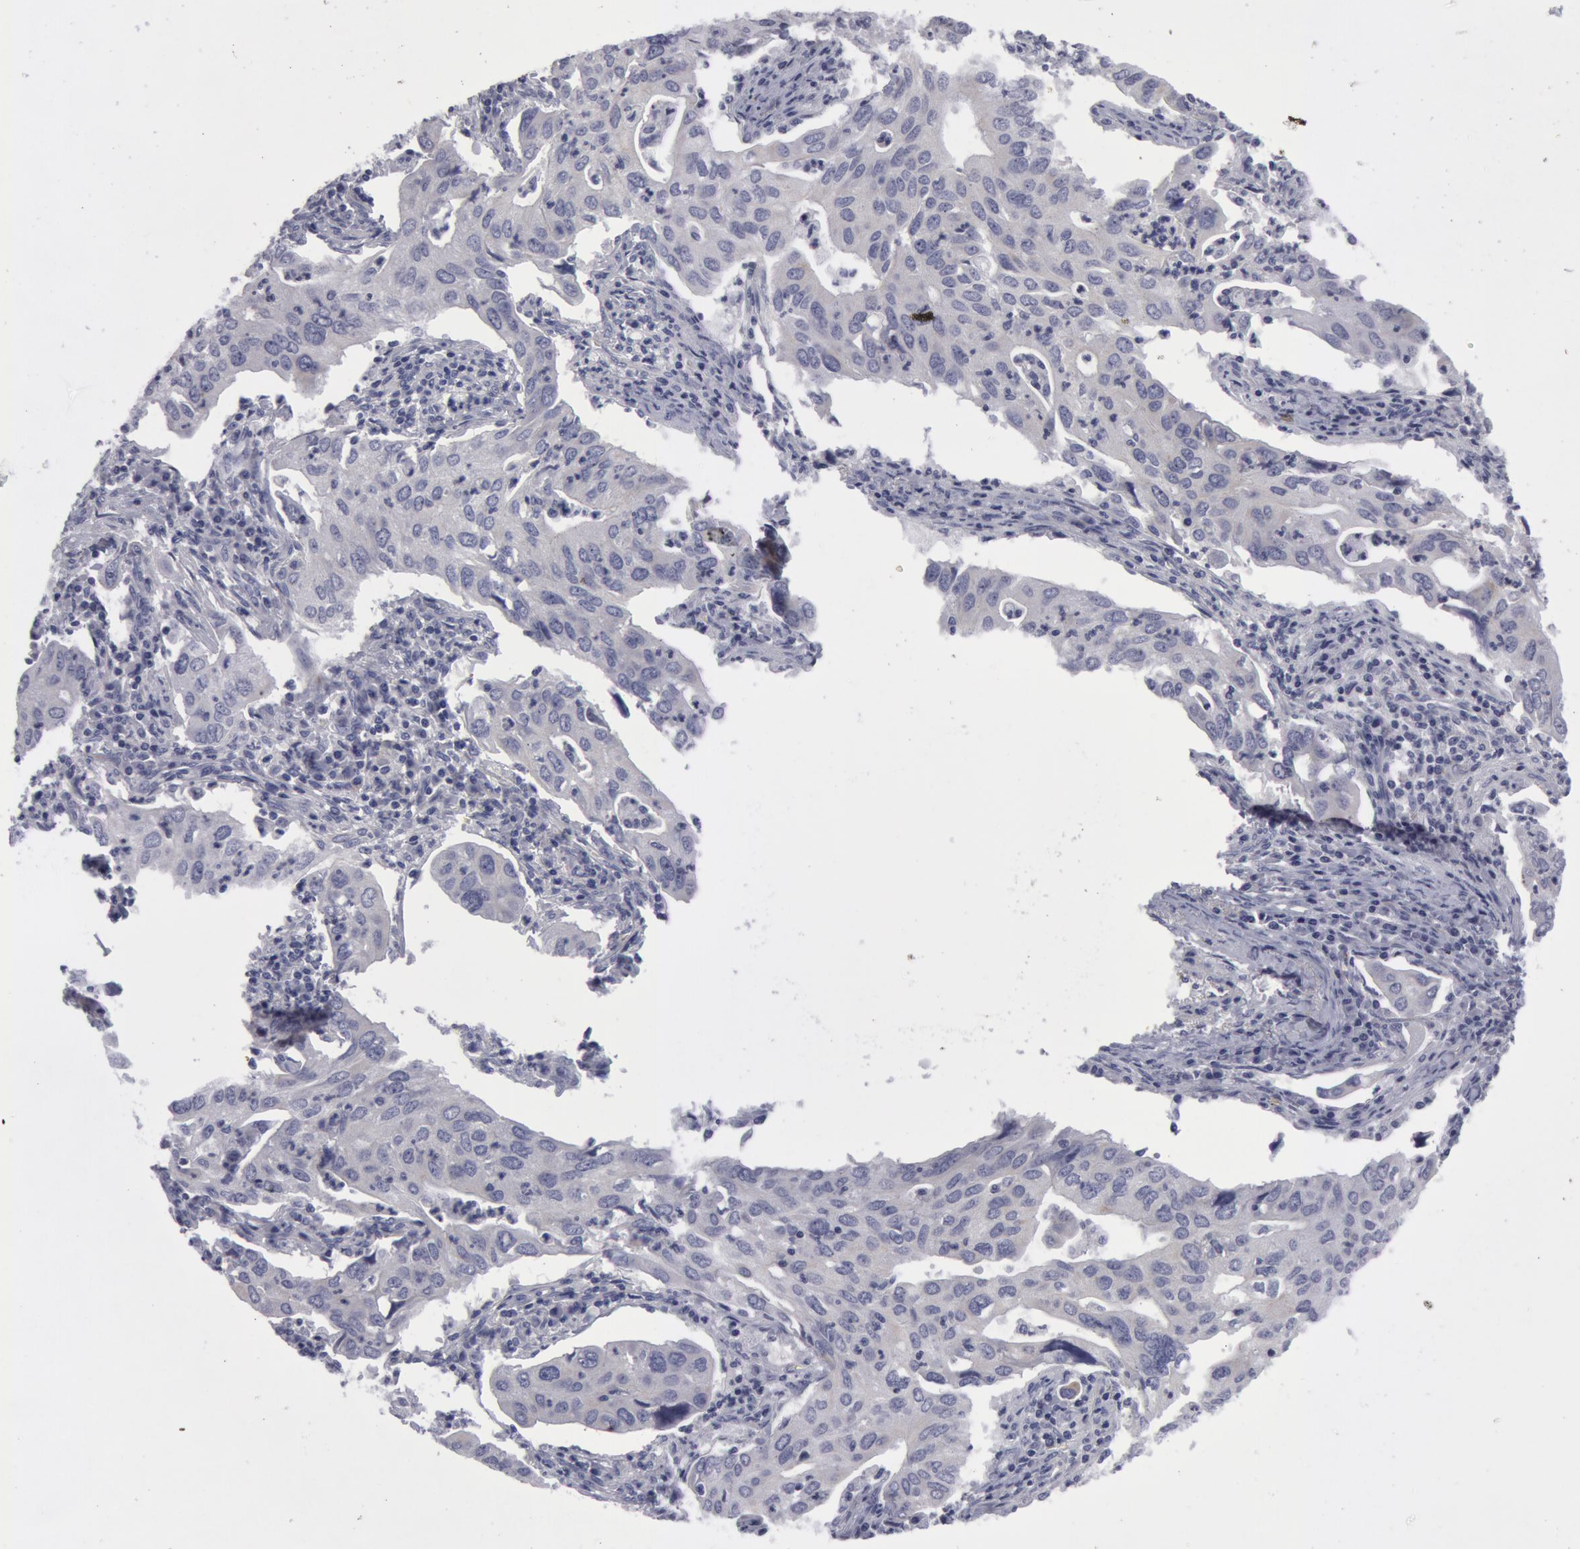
{"staining": {"intensity": "negative", "quantity": "none", "location": "none"}, "tissue": "lung cancer", "cell_type": "Tumor cells", "image_type": "cancer", "snomed": [{"axis": "morphology", "description": "Adenocarcinoma, NOS"}, {"axis": "topography", "description": "Lung"}], "caption": "An image of human lung adenocarcinoma is negative for staining in tumor cells.", "gene": "SMC1B", "patient": {"sex": "male", "age": 48}}